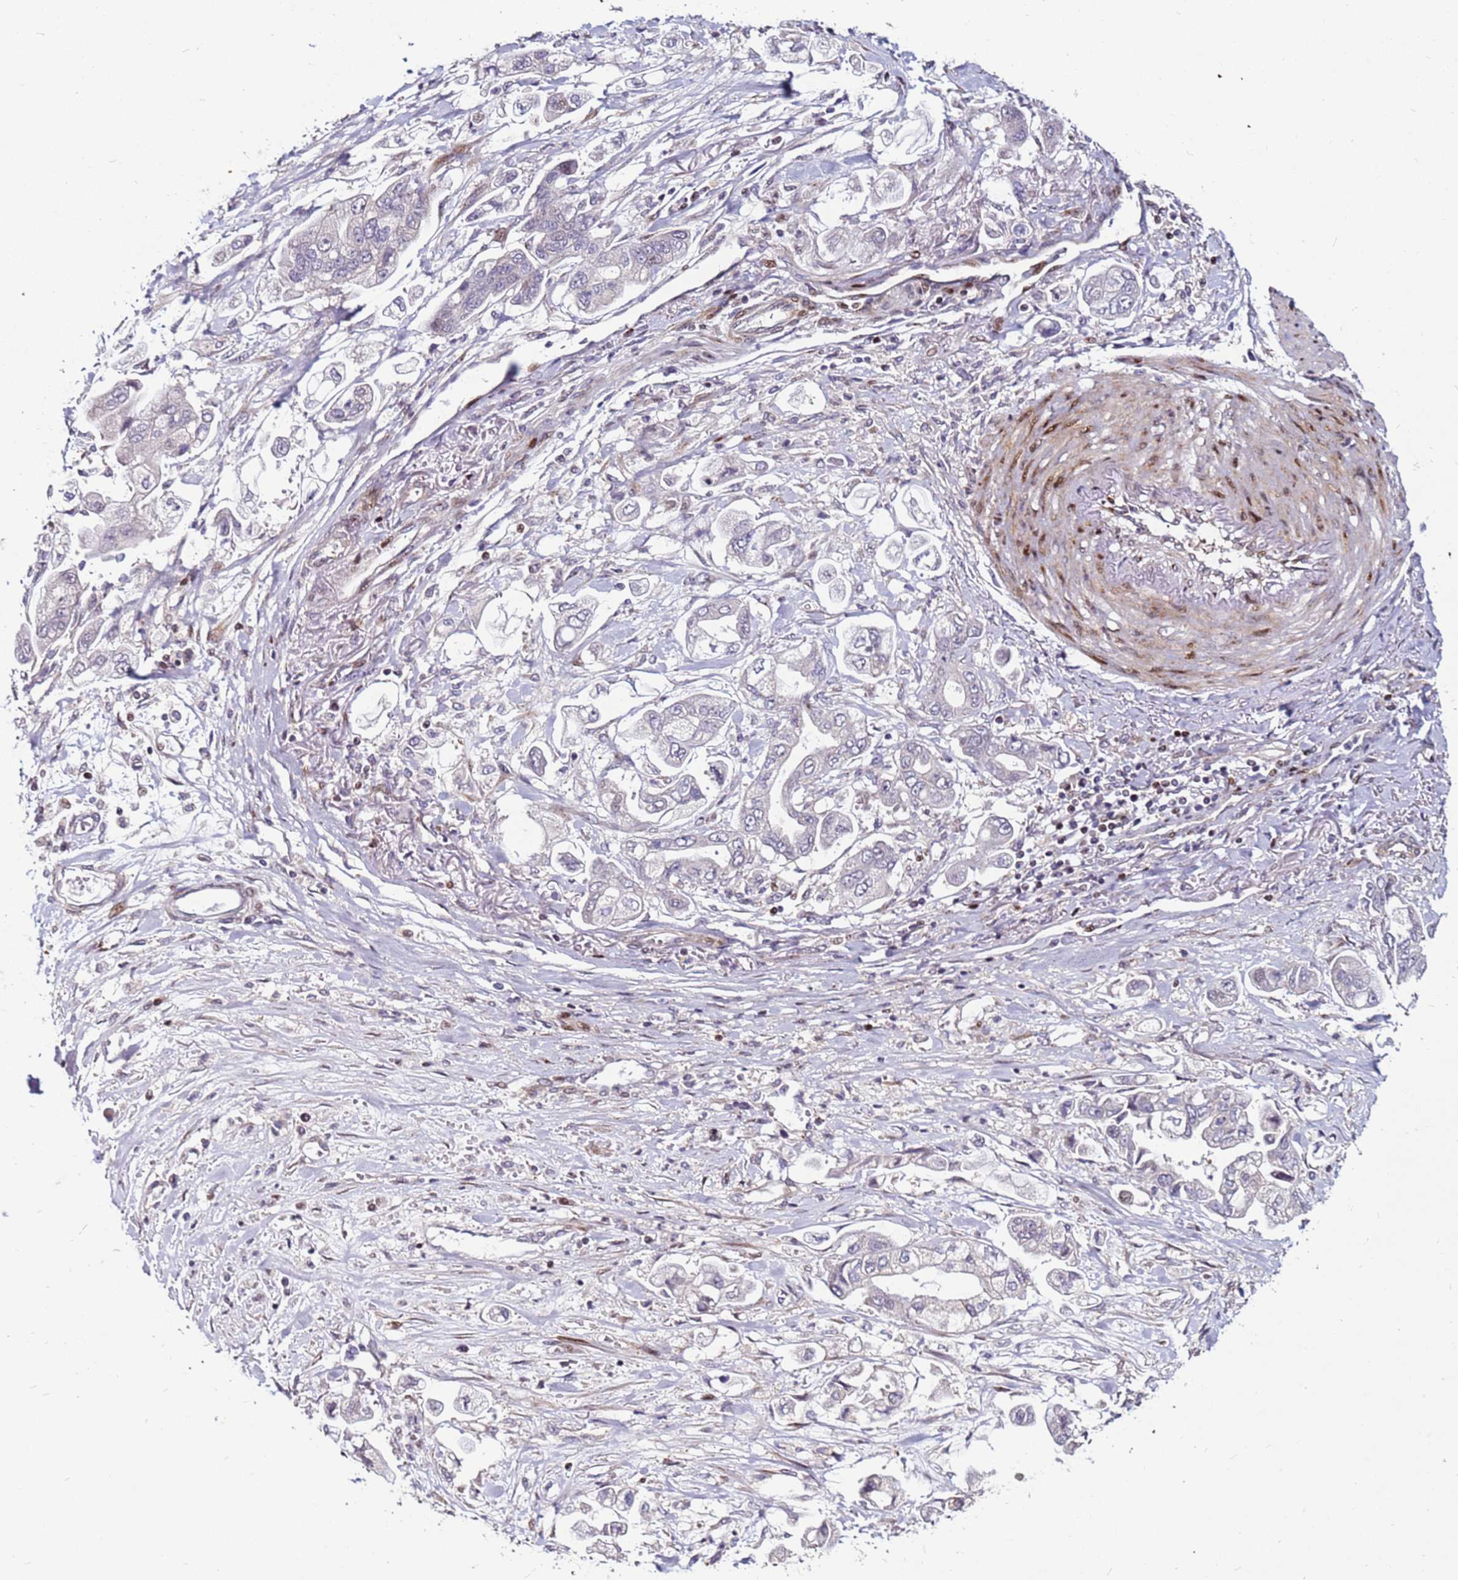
{"staining": {"intensity": "negative", "quantity": "none", "location": "none"}, "tissue": "stomach cancer", "cell_type": "Tumor cells", "image_type": "cancer", "snomed": [{"axis": "morphology", "description": "Adenocarcinoma, NOS"}, {"axis": "topography", "description": "Stomach"}], "caption": "High power microscopy histopathology image of an immunohistochemistry (IHC) photomicrograph of stomach adenocarcinoma, revealing no significant positivity in tumor cells.", "gene": "WBP11", "patient": {"sex": "male", "age": 62}}